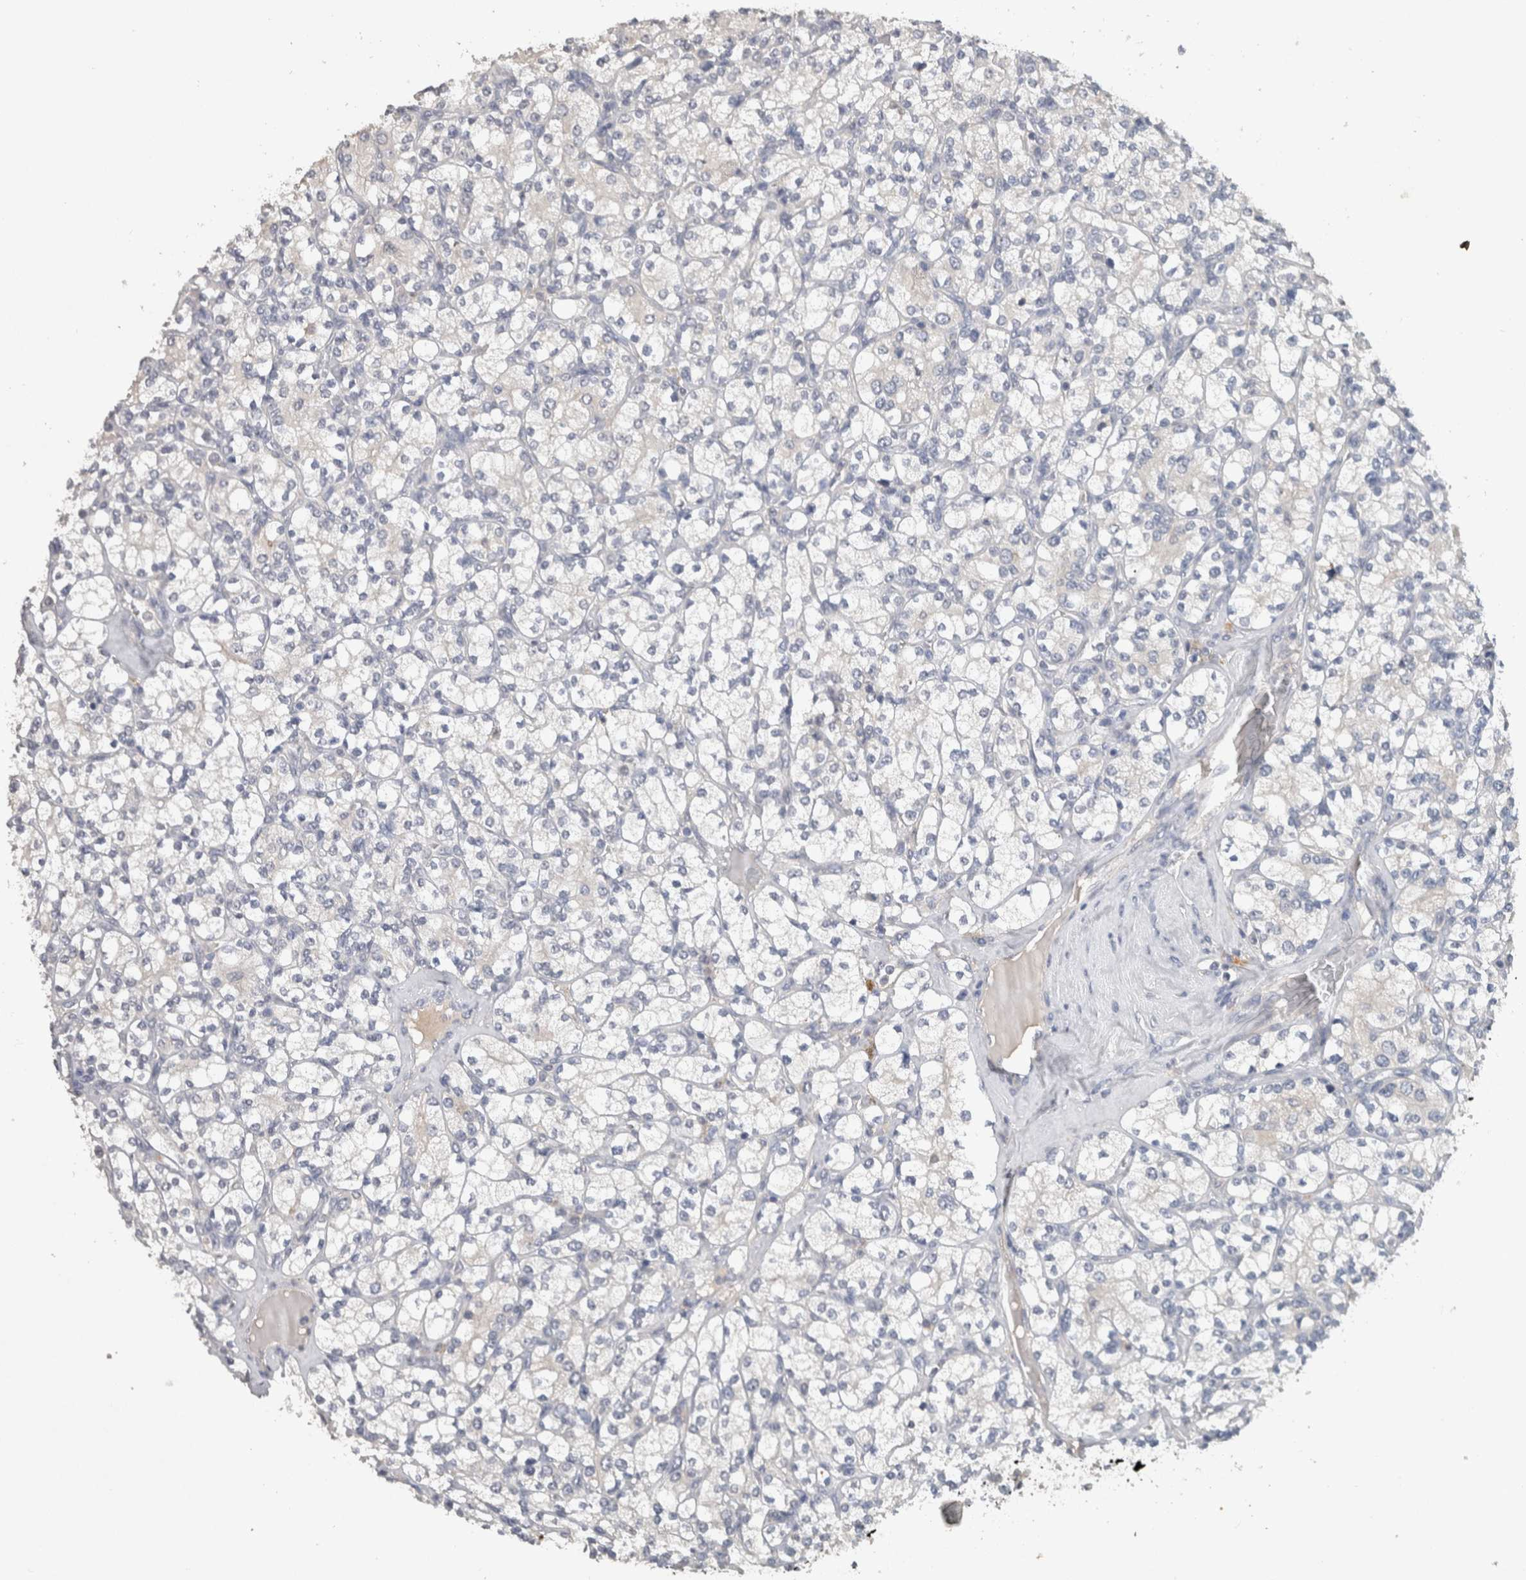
{"staining": {"intensity": "negative", "quantity": "none", "location": "none"}, "tissue": "renal cancer", "cell_type": "Tumor cells", "image_type": "cancer", "snomed": [{"axis": "morphology", "description": "Adenocarcinoma, NOS"}, {"axis": "topography", "description": "Kidney"}], "caption": "The image shows no staining of tumor cells in adenocarcinoma (renal).", "gene": "HEXD", "patient": {"sex": "male", "age": 77}}